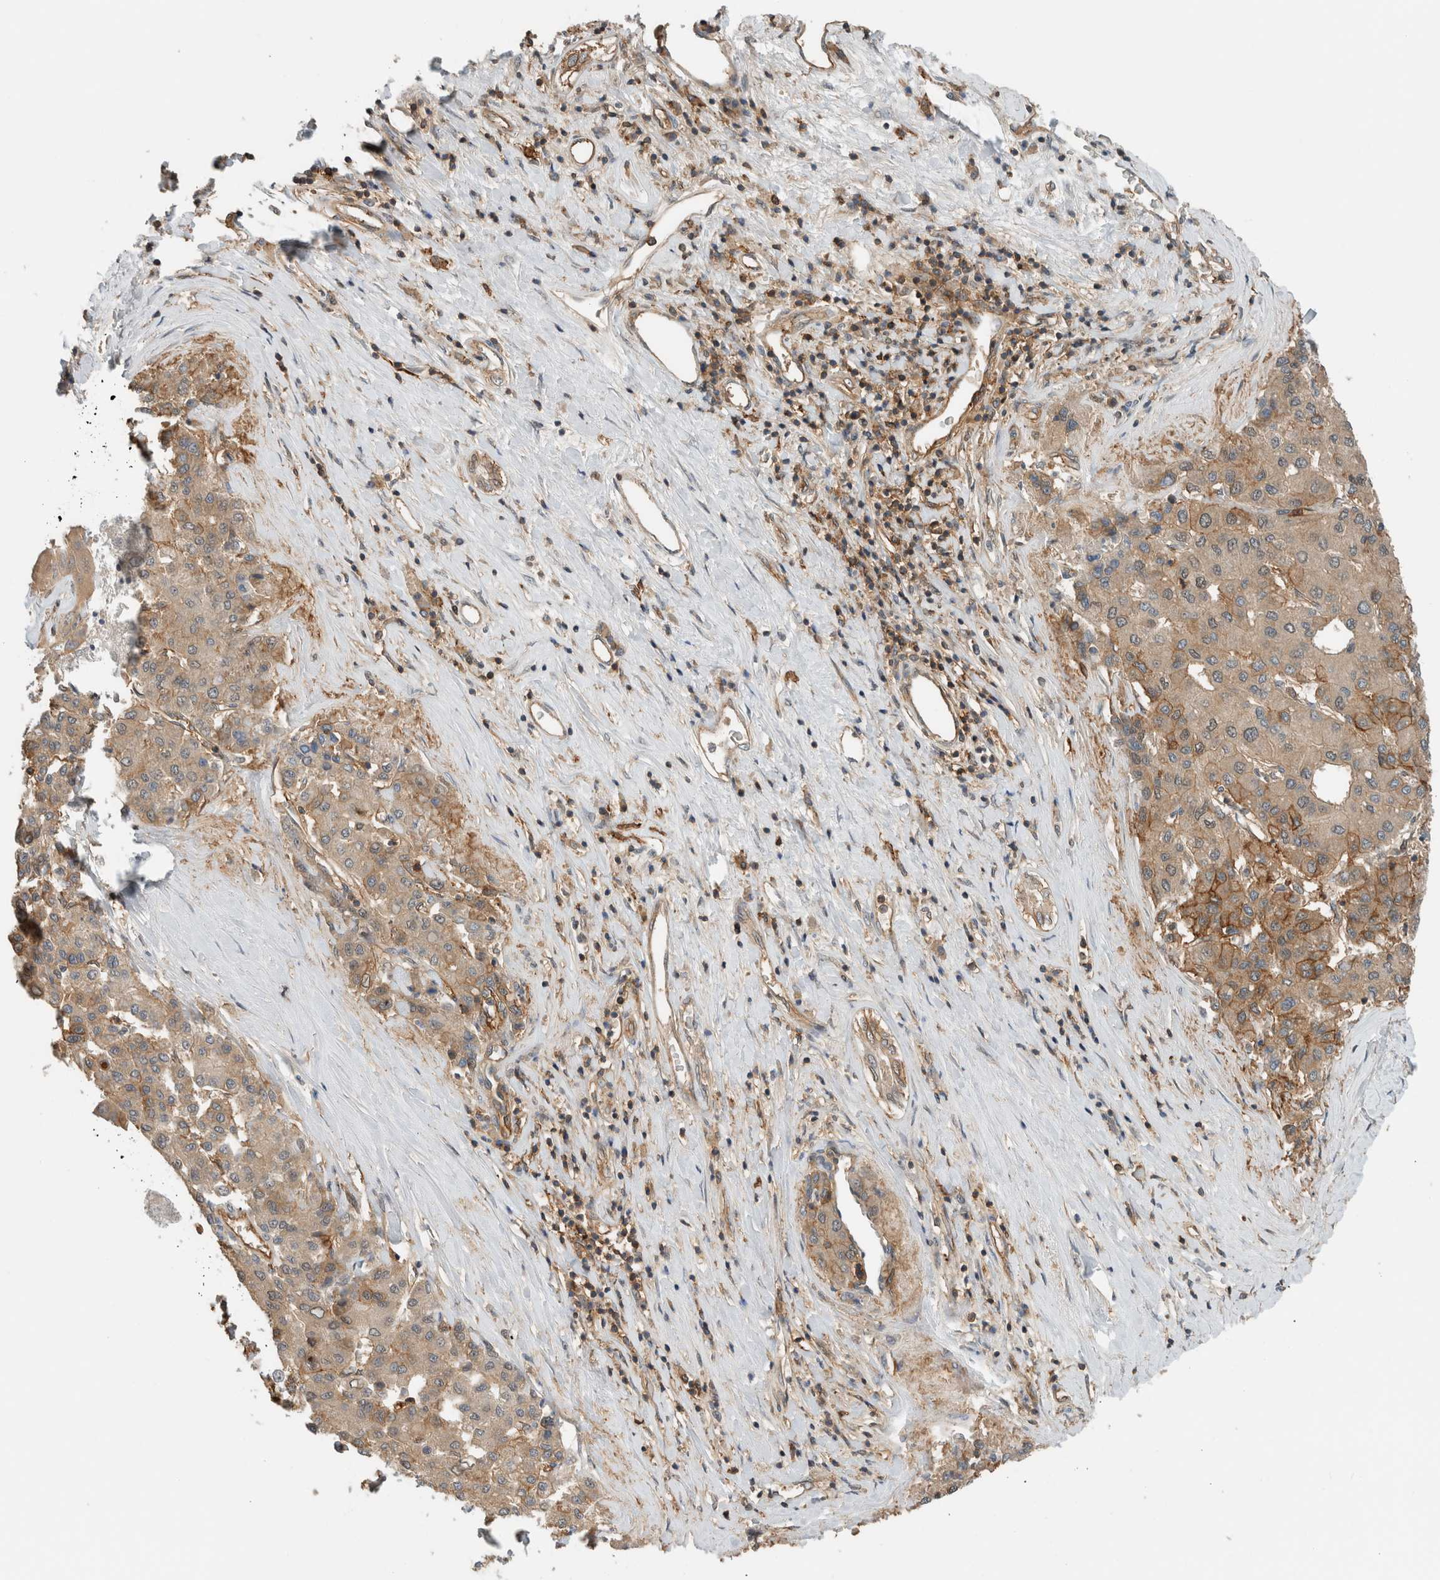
{"staining": {"intensity": "weak", "quantity": "<25%", "location": "cytoplasmic/membranous"}, "tissue": "liver cancer", "cell_type": "Tumor cells", "image_type": "cancer", "snomed": [{"axis": "morphology", "description": "Carcinoma, Hepatocellular, NOS"}, {"axis": "topography", "description": "Liver"}], "caption": "There is no significant positivity in tumor cells of hepatocellular carcinoma (liver).", "gene": "PFDN4", "patient": {"sex": "male", "age": 65}}